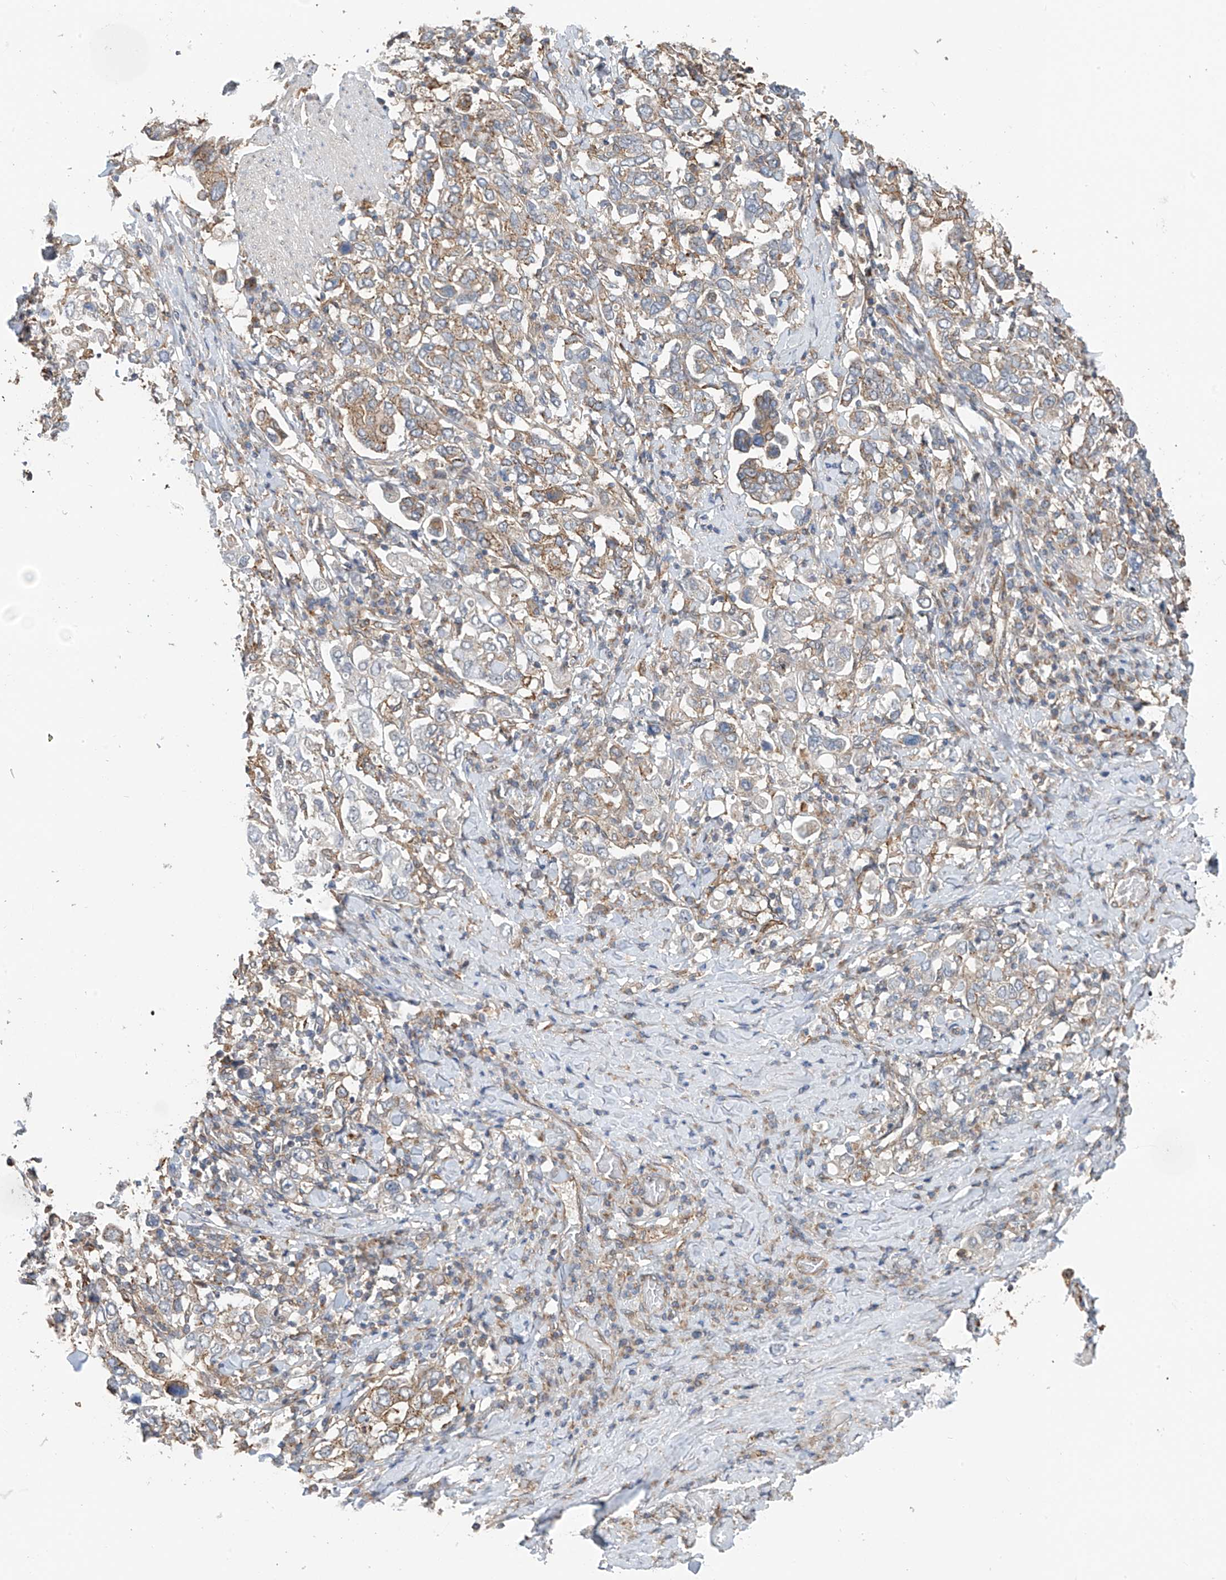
{"staining": {"intensity": "weak", "quantity": ">75%", "location": "cytoplasmic/membranous"}, "tissue": "stomach cancer", "cell_type": "Tumor cells", "image_type": "cancer", "snomed": [{"axis": "morphology", "description": "Adenocarcinoma, NOS"}, {"axis": "topography", "description": "Stomach, upper"}], "caption": "Stomach cancer (adenocarcinoma) stained for a protein reveals weak cytoplasmic/membranous positivity in tumor cells.", "gene": "ZNF189", "patient": {"sex": "male", "age": 62}}